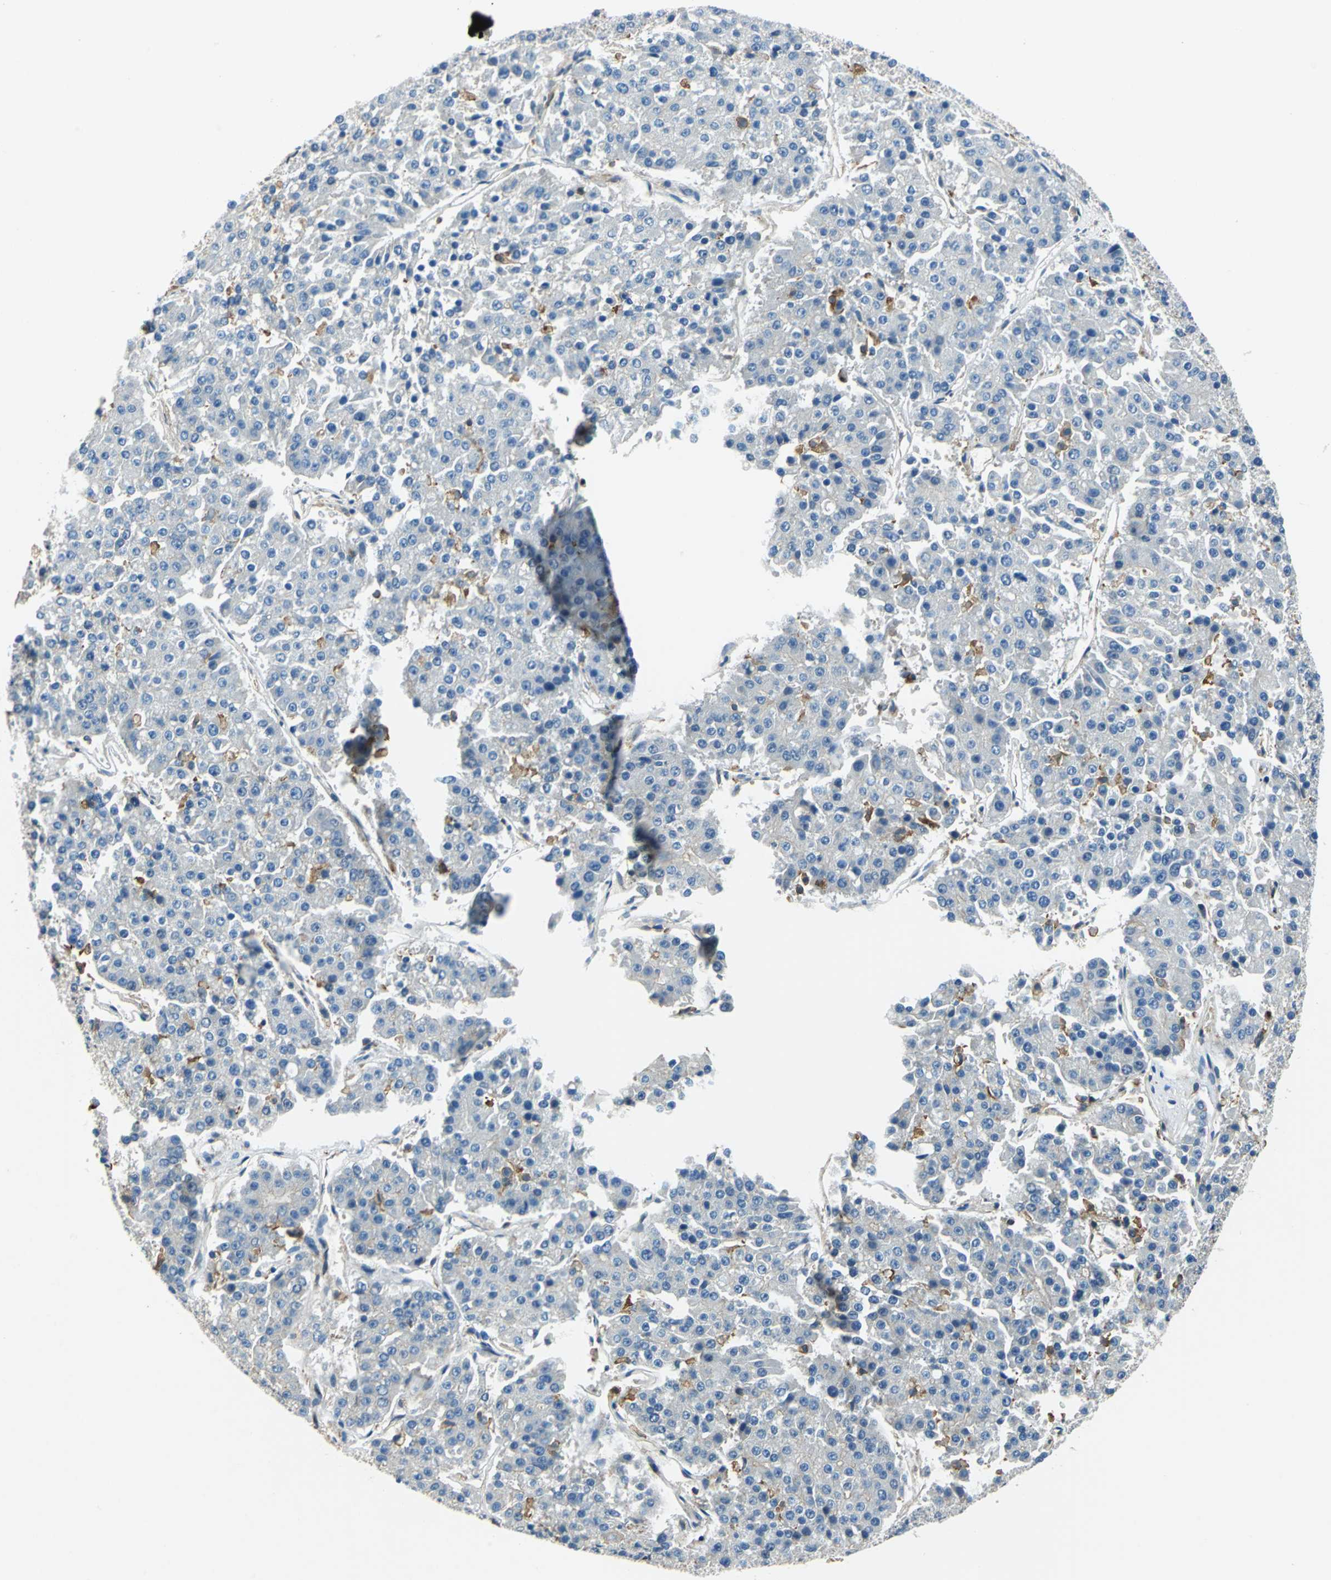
{"staining": {"intensity": "negative", "quantity": "none", "location": "none"}, "tissue": "pancreatic cancer", "cell_type": "Tumor cells", "image_type": "cancer", "snomed": [{"axis": "morphology", "description": "Adenocarcinoma, NOS"}, {"axis": "topography", "description": "Pancreas"}], "caption": "IHC of pancreatic cancer (adenocarcinoma) displays no positivity in tumor cells. (DAB immunohistochemistry with hematoxylin counter stain).", "gene": "ARPC3", "patient": {"sex": "male", "age": 50}}